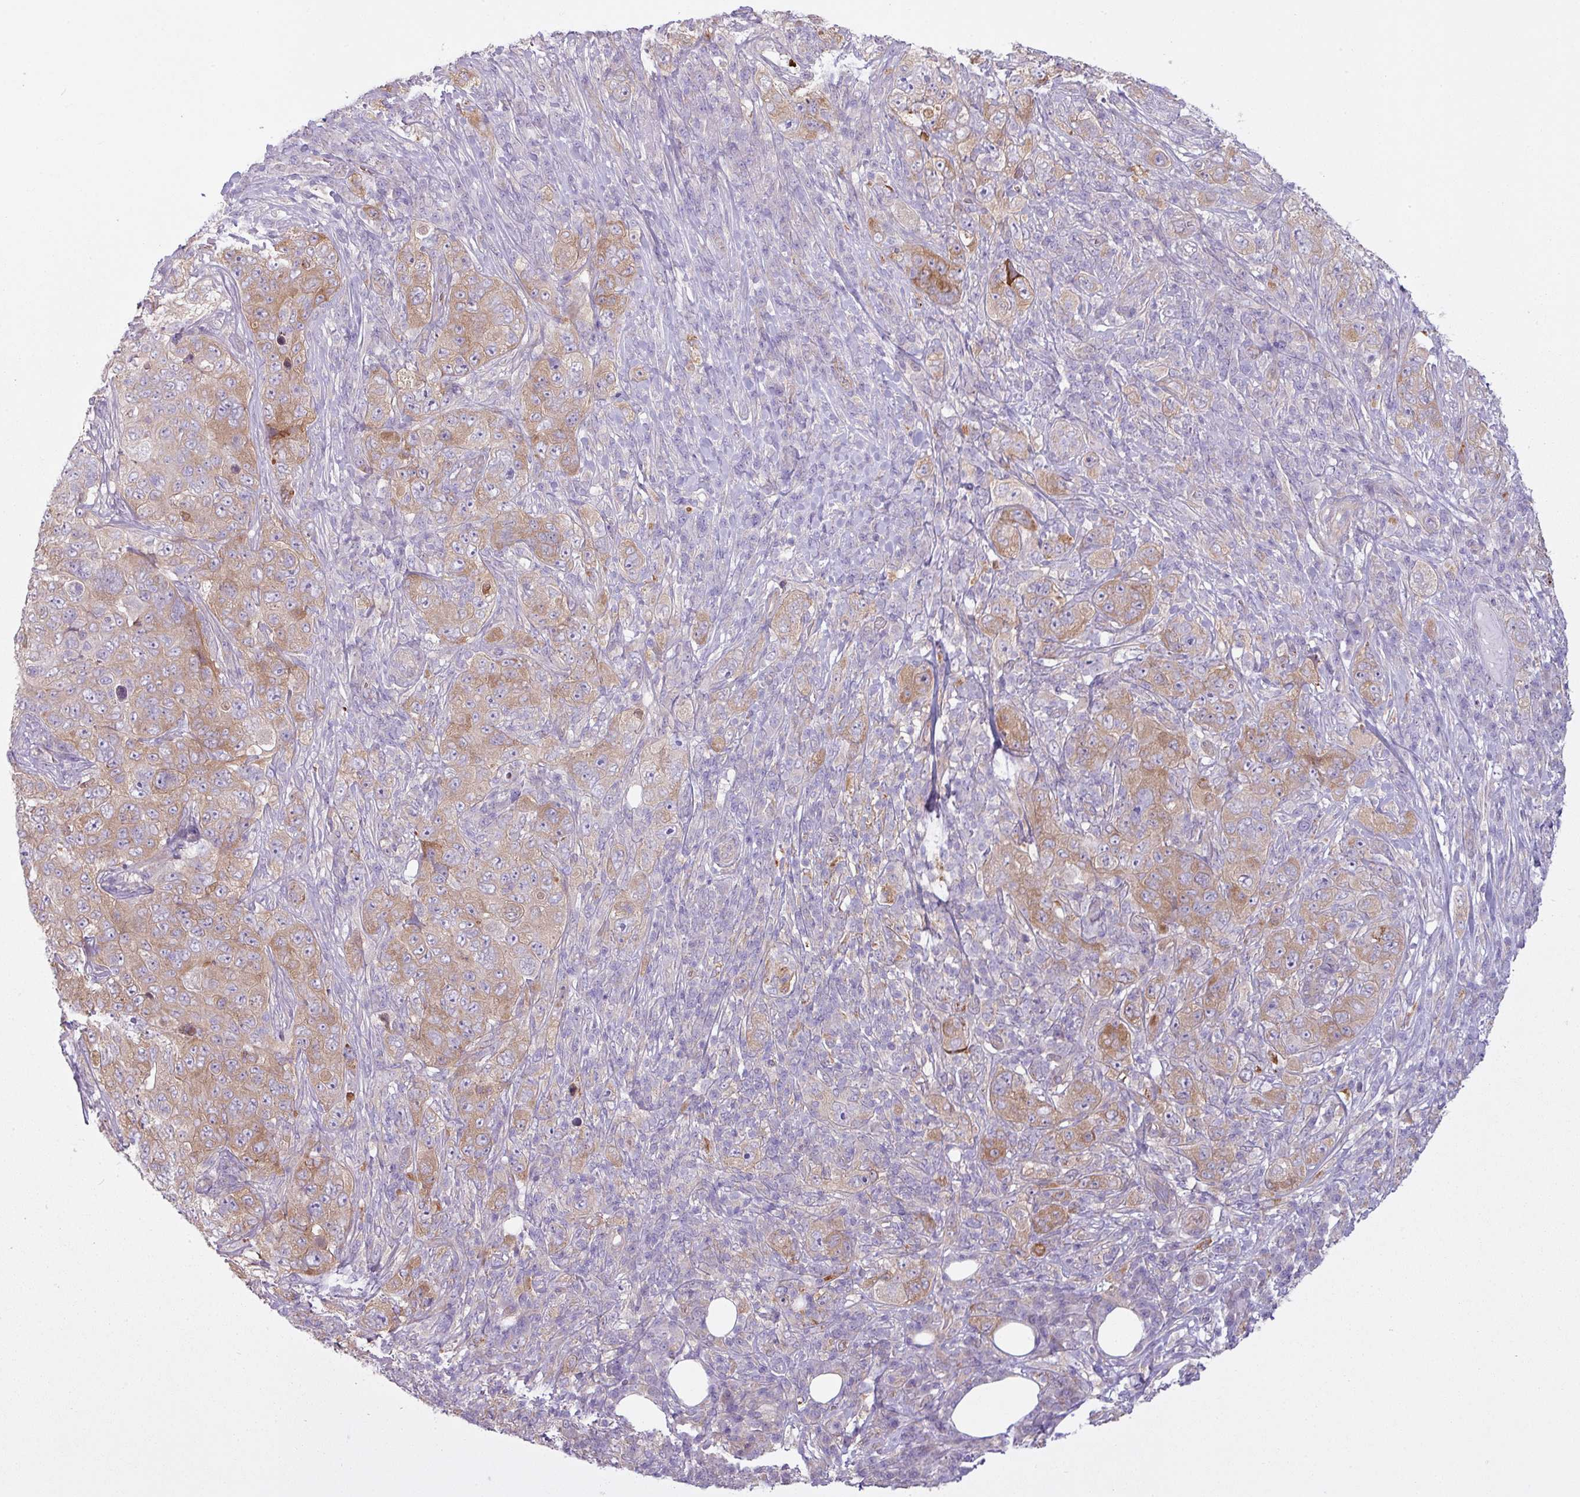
{"staining": {"intensity": "moderate", "quantity": ">75%", "location": "cytoplasmic/membranous"}, "tissue": "pancreatic cancer", "cell_type": "Tumor cells", "image_type": "cancer", "snomed": [{"axis": "morphology", "description": "Adenocarcinoma, NOS"}, {"axis": "topography", "description": "Pancreas"}], "caption": "The photomicrograph demonstrates staining of pancreatic cancer, revealing moderate cytoplasmic/membranous protein staining (brown color) within tumor cells.", "gene": "CAMK2B", "patient": {"sex": "male", "age": 68}}